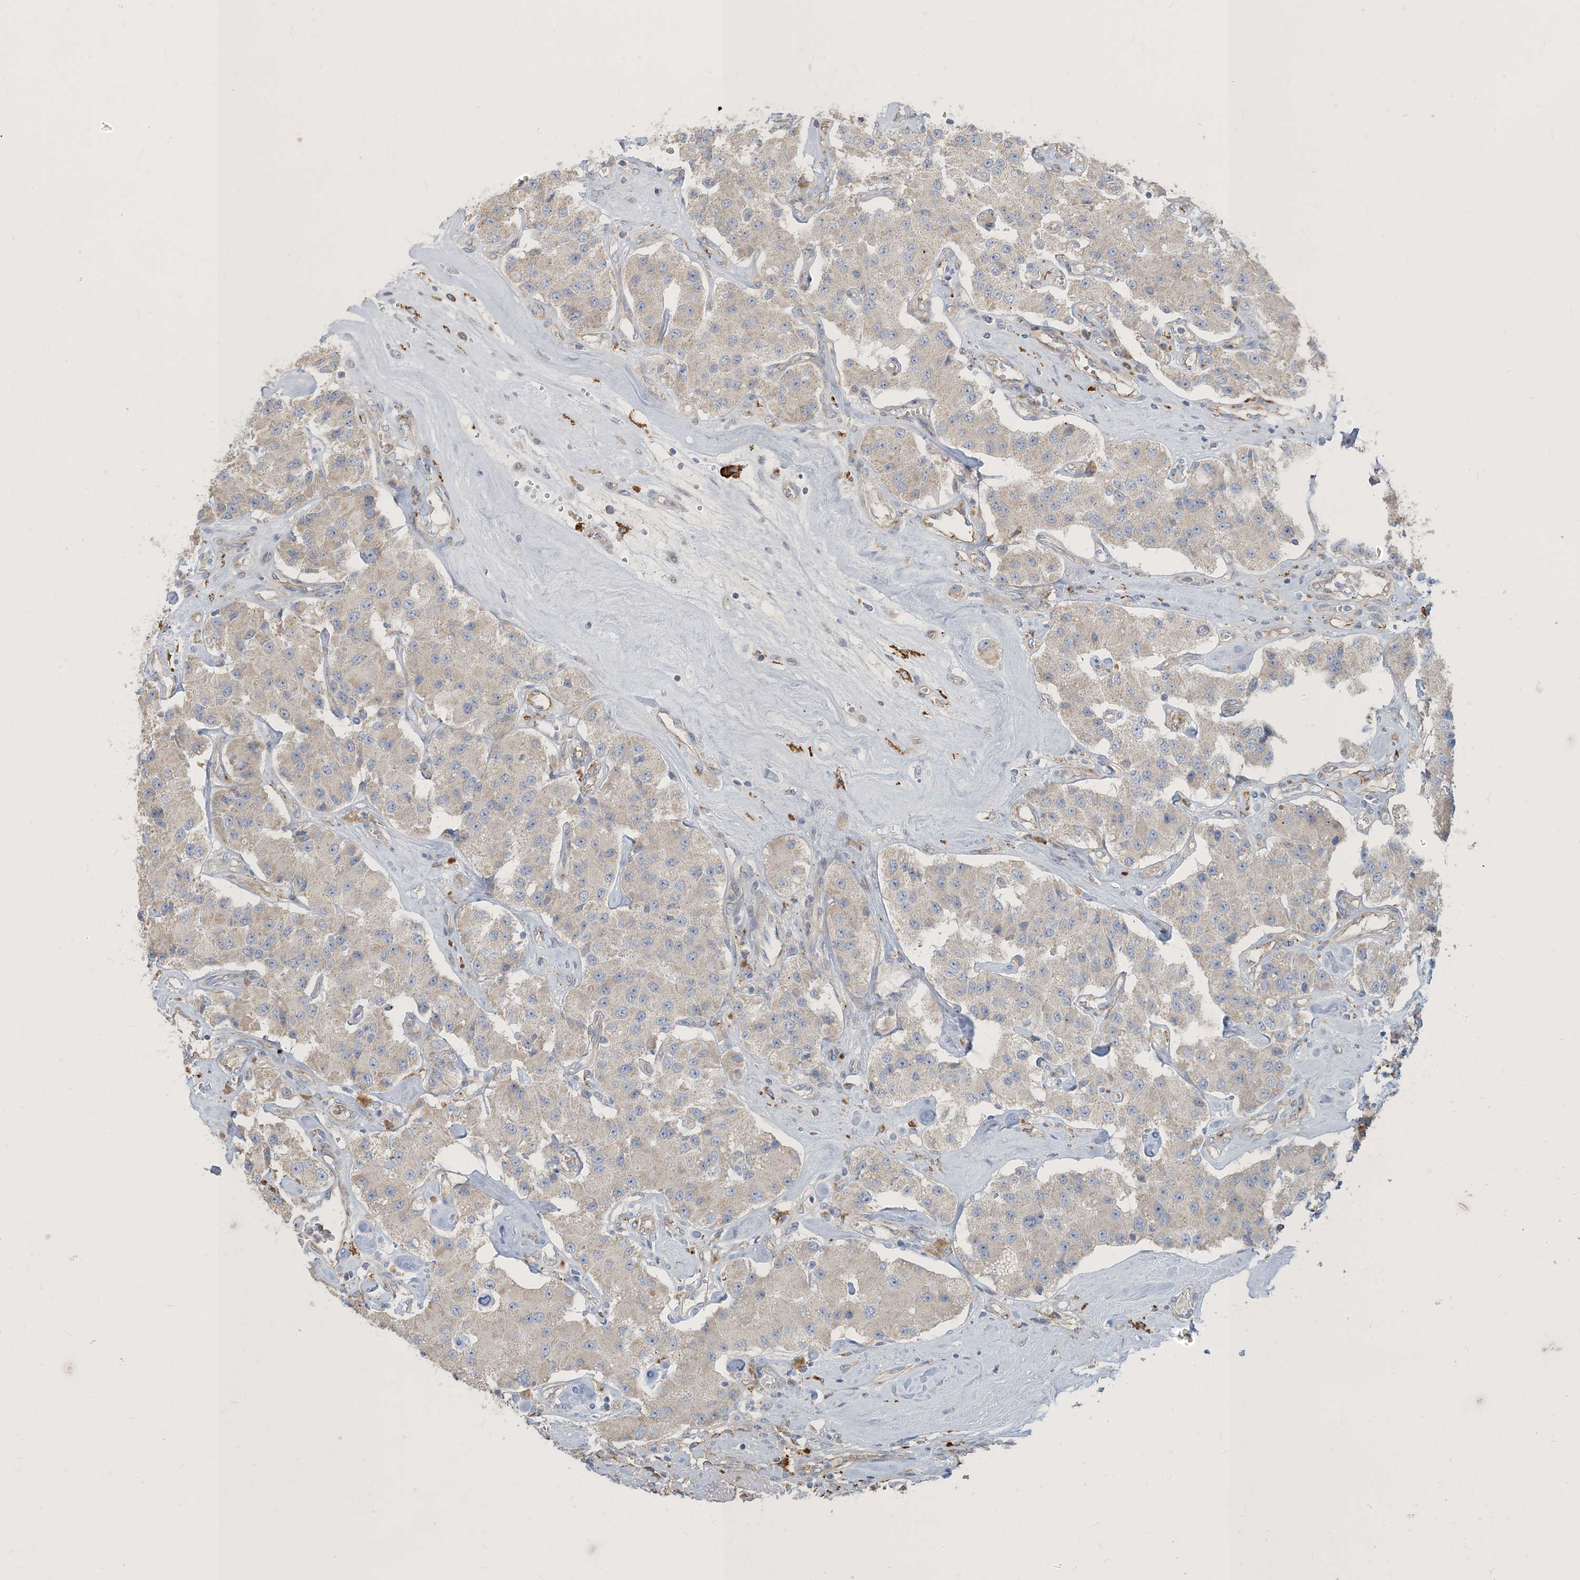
{"staining": {"intensity": "negative", "quantity": "none", "location": "none"}, "tissue": "carcinoid", "cell_type": "Tumor cells", "image_type": "cancer", "snomed": [{"axis": "morphology", "description": "Carcinoid, malignant, NOS"}, {"axis": "topography", "description": "Pancreas"}], "caption": "Immunohistochemical staining of carcinoid displays no significant positivity in tumor cells. The staining is performed using DAB brown chromogen with nuclei counter-stained in using hematoxylin.", "gene": "PEAR1", "patient": {"sex": "male", "age": 41}}